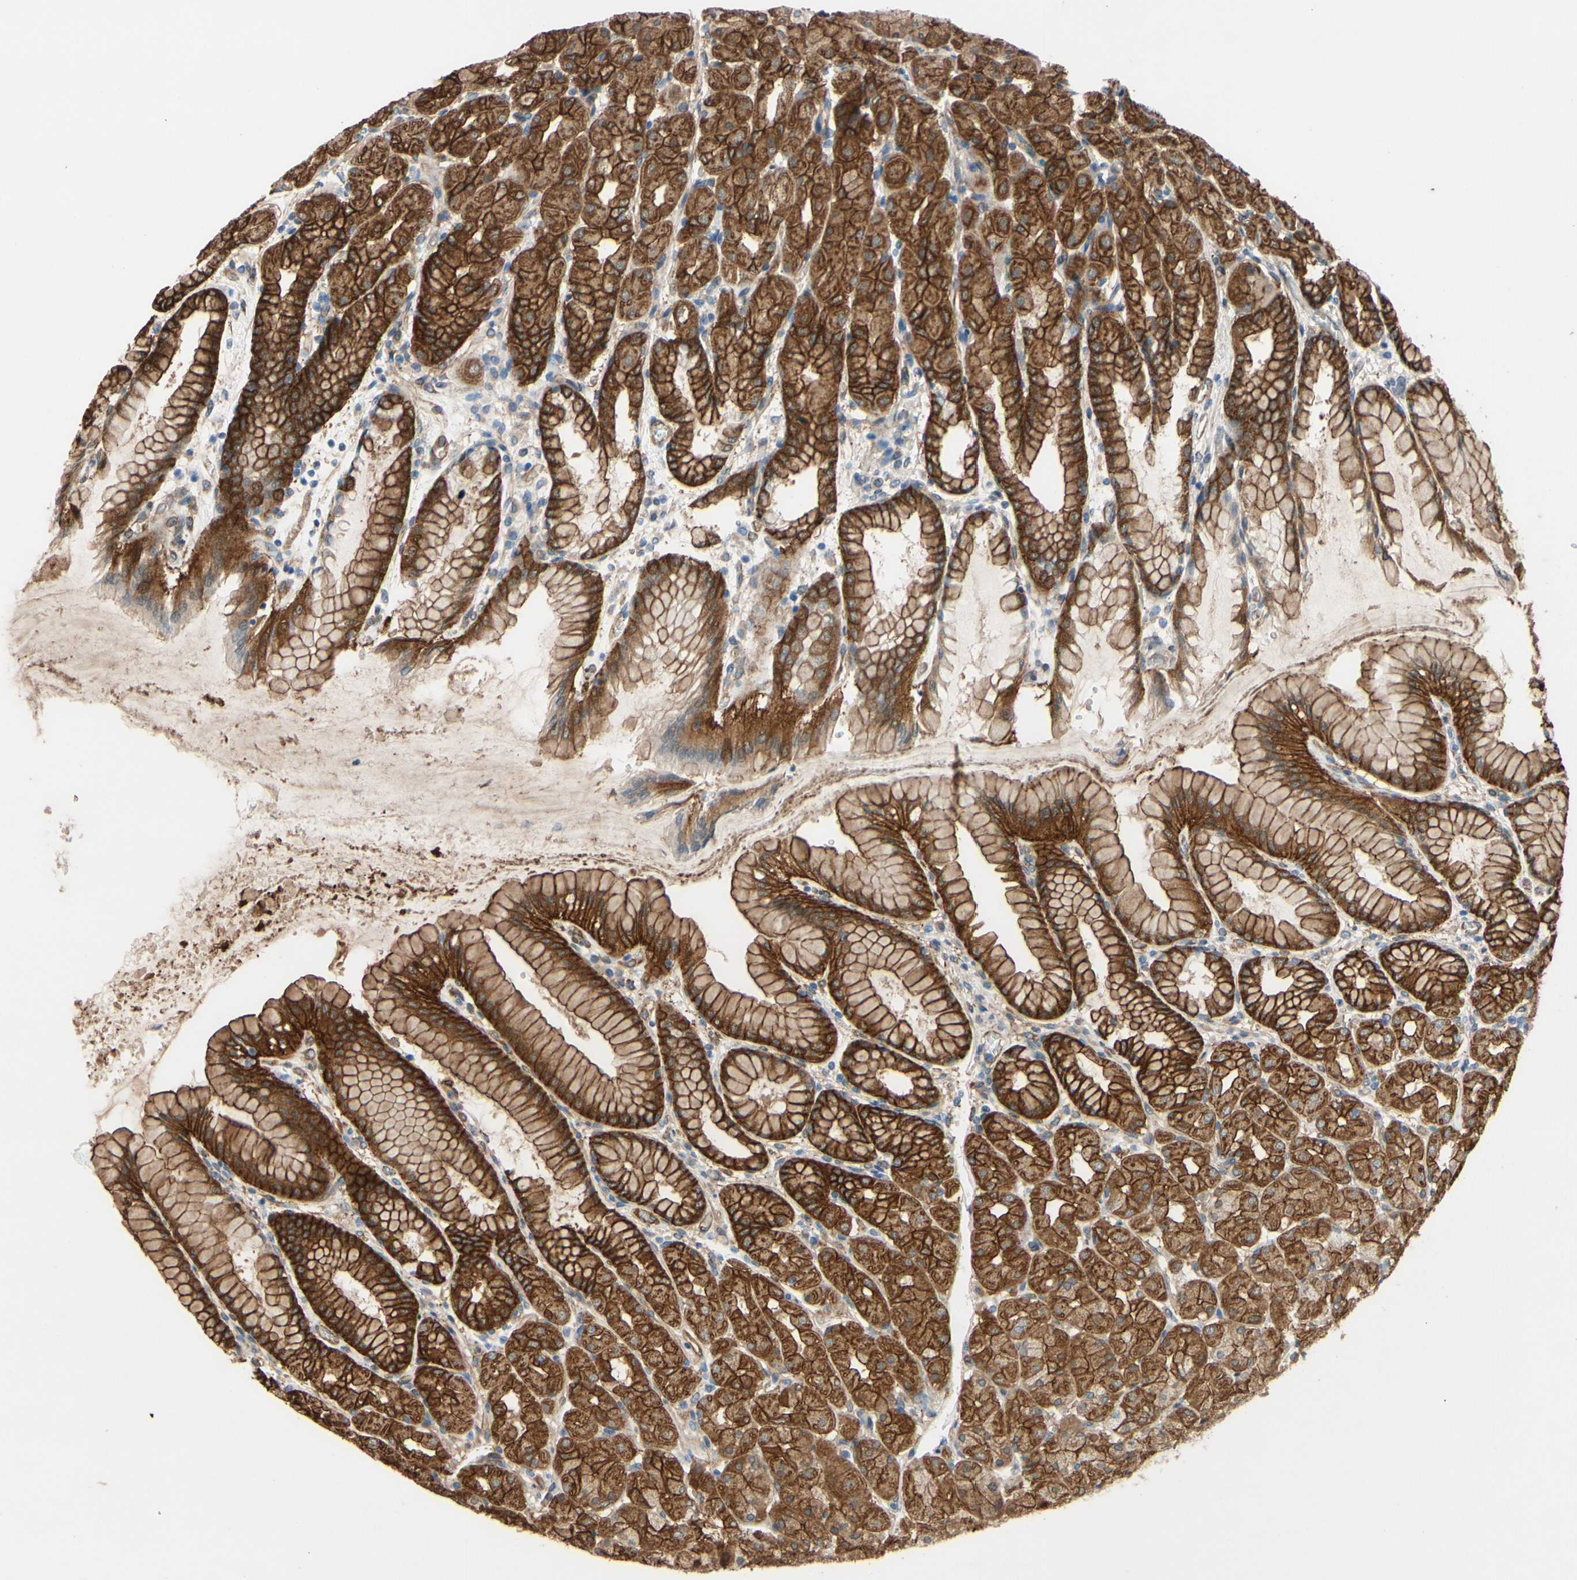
{"staining": {"intensity": "strong", "quantity": ">75%", "location": "cytoplasmic/membranous"}, "tissue": "stomach", "cell_type": "Glandular cells", "image_type": "normal", "snomed": [{"axis": "morphology", "description": "Normal tissue, NOS"}, {"axis": "topography", "description": "Stomach, upper"}], "caption": "IHC photomicrograph of unremarkable stomach: human stomach stained using immunohistochemistry displays high levels of strong protein expression localized specifically in the cytoplasmic/membranous of glandular cells, appearing as a cytoplasmic/membranous brown color.", "gene": "CTTNBP2", "patient": {"sex": "female", "age": 56}}